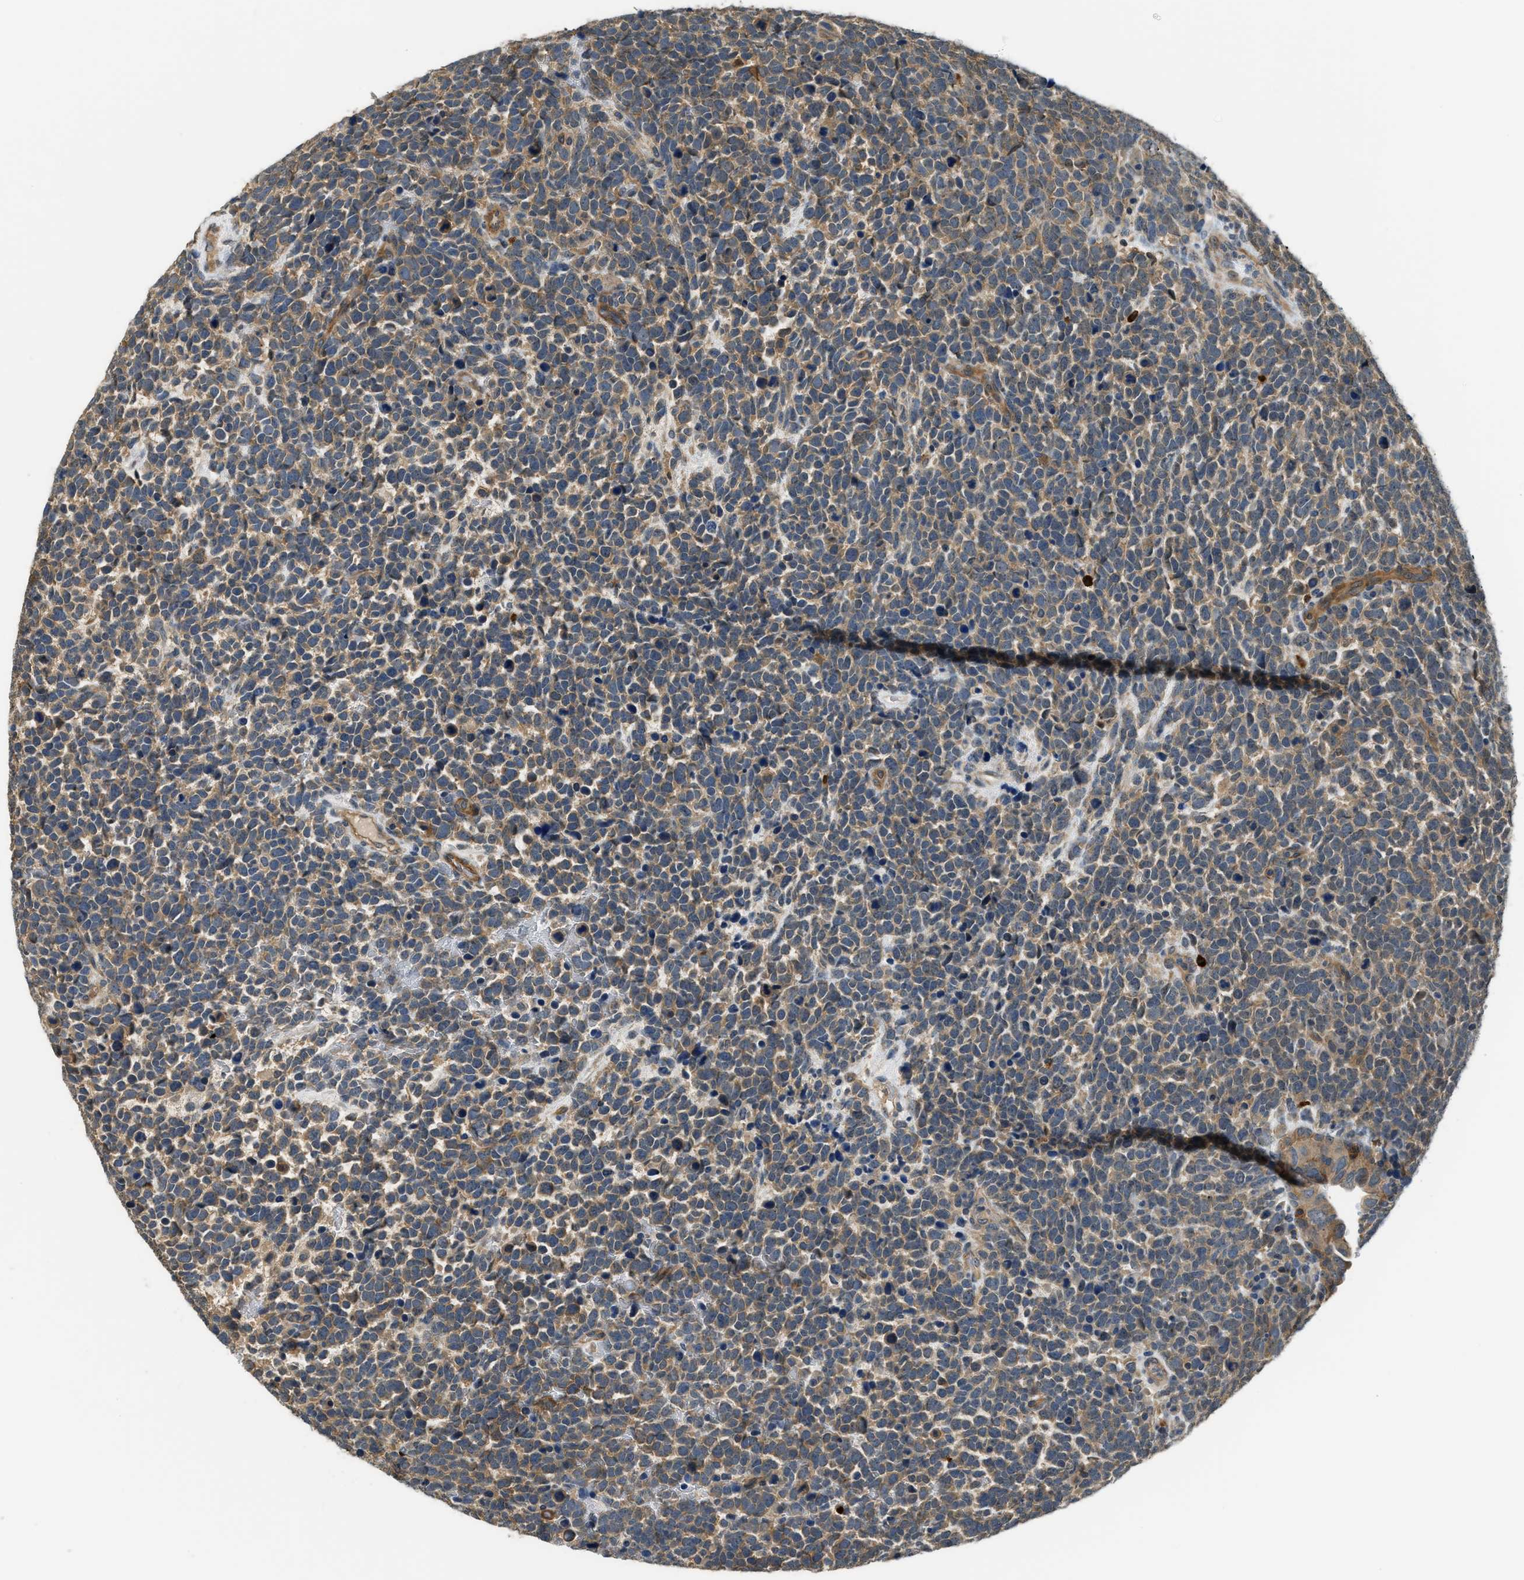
{"staining": {"intensity": "moderate", "quantity": ">75%", "location": "cytoplasmic/membranous"}, "tissue": "urothelial cancer", "cell_type": "Tumor cells", "image_type": "cancer", "snomed": [{"axis": "morphology", "description": "Urothelial carcinoma, High grade"}, {"axis": "topography", "description": "Urinary bladder"}], "caption": "Immunohistochemical staining of urothelial carcinoma (high-grade) shows medium levels of moderate cytoplasmic/membranous expression in approximately >75% of tumor cells.", "gene": "CBLB", "patient": {"sex": "female", "age": 82}}